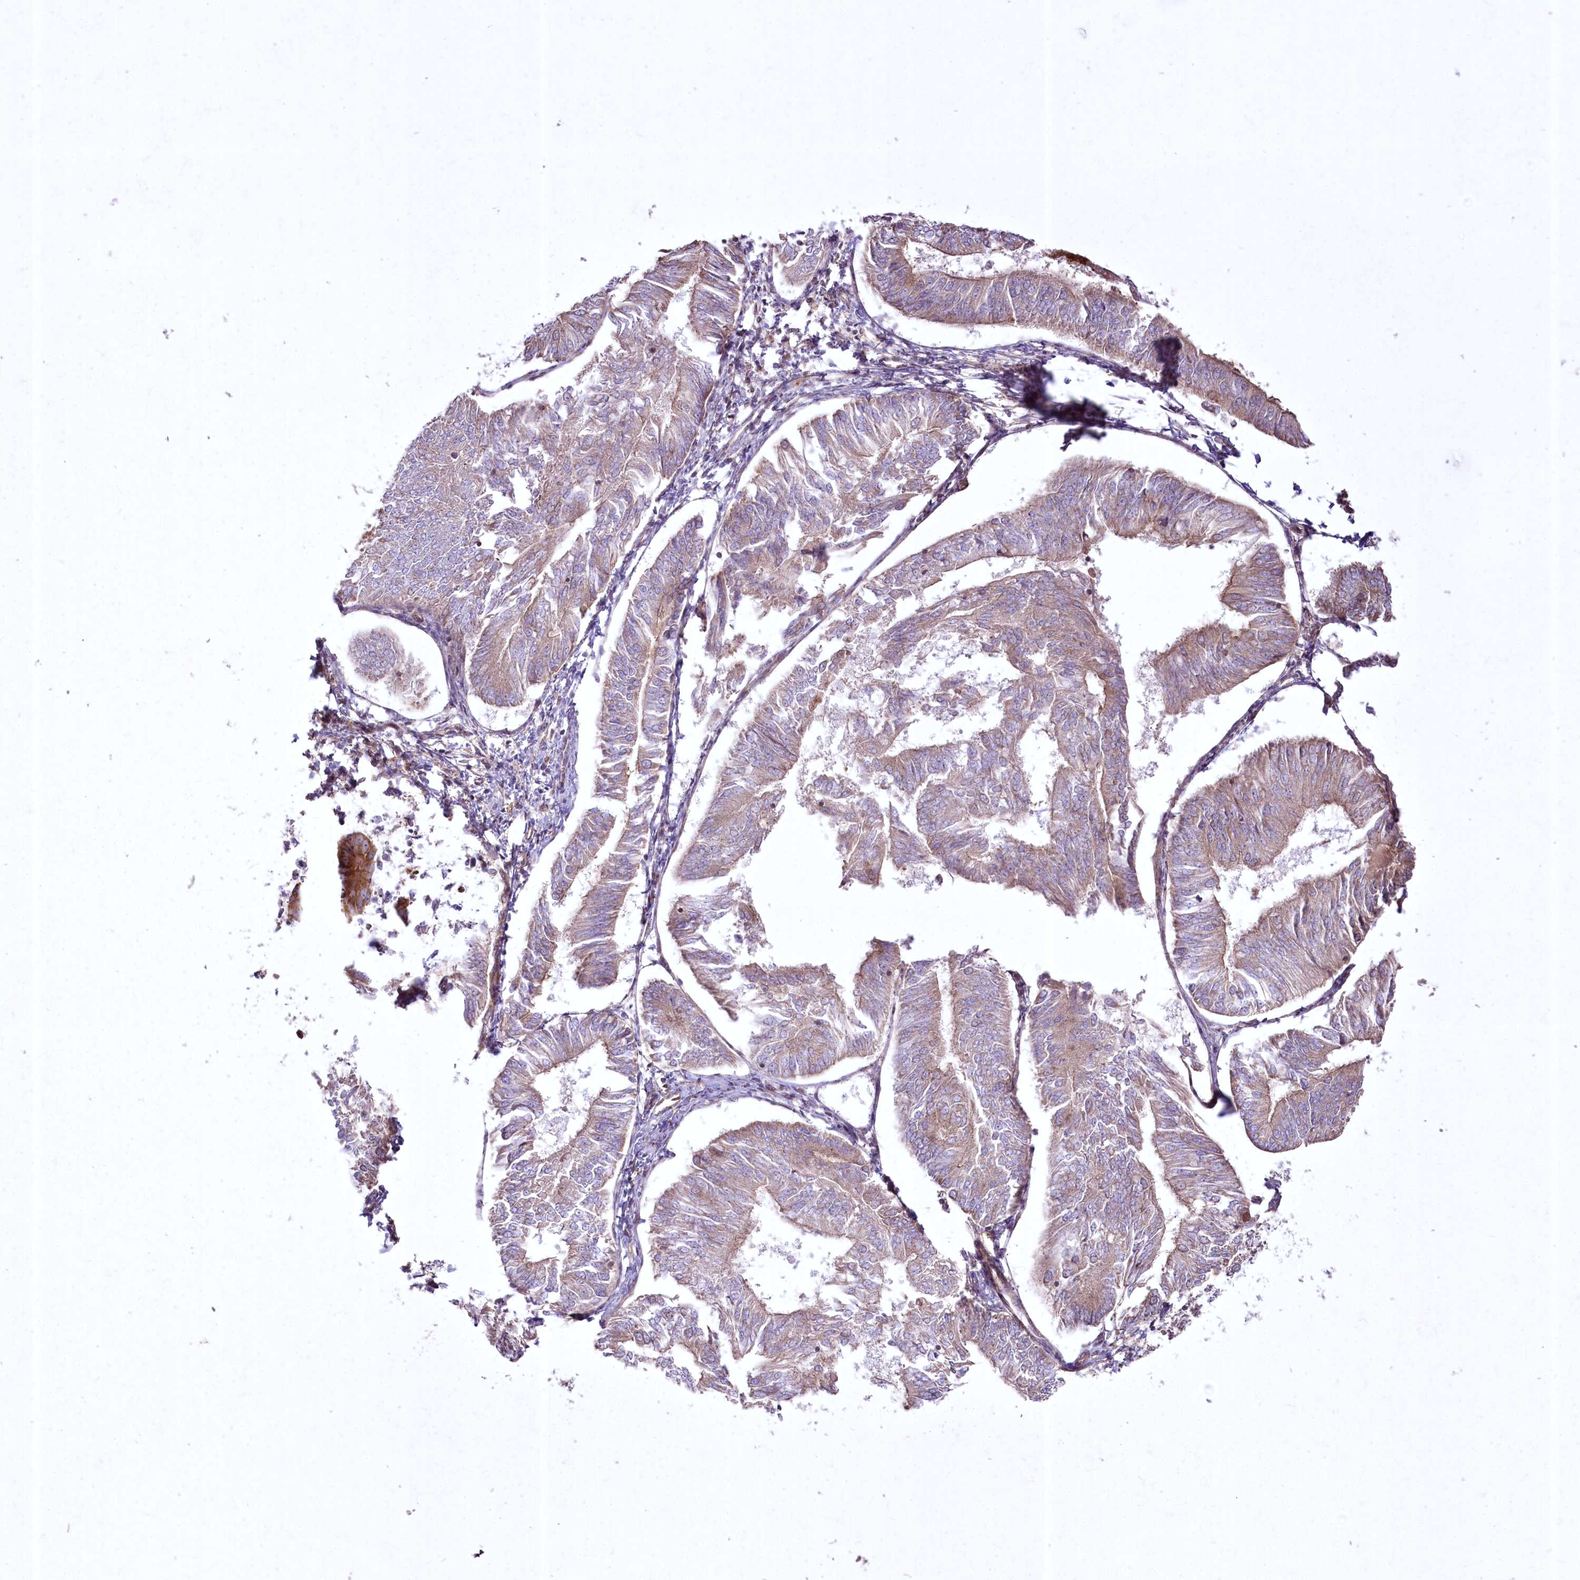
{"staining": {"intensity": "weak", "quantity": ">75%", "location": "cytoplasmic/membranous"}, "tissue": "endometrial cancer", "cell_type": "Tumor cells", "image_type": "cancer", "snomed": [{"axis": "morphology", "description": "Adenocarcinoma, NOS"}, {"axis": "topography", "description": "Endometrium"}], "caption": "An immunohistochemistry (IHC) histopathology image of tumor tissue is shown. Protein staining in brown labels weak cytoplasmic/membranous positivity in endometrial cancer (adenocarcinoma) within tumor cells.", "gene": "SH3TC1", "patient": {"sex": "female", "age": 58}}